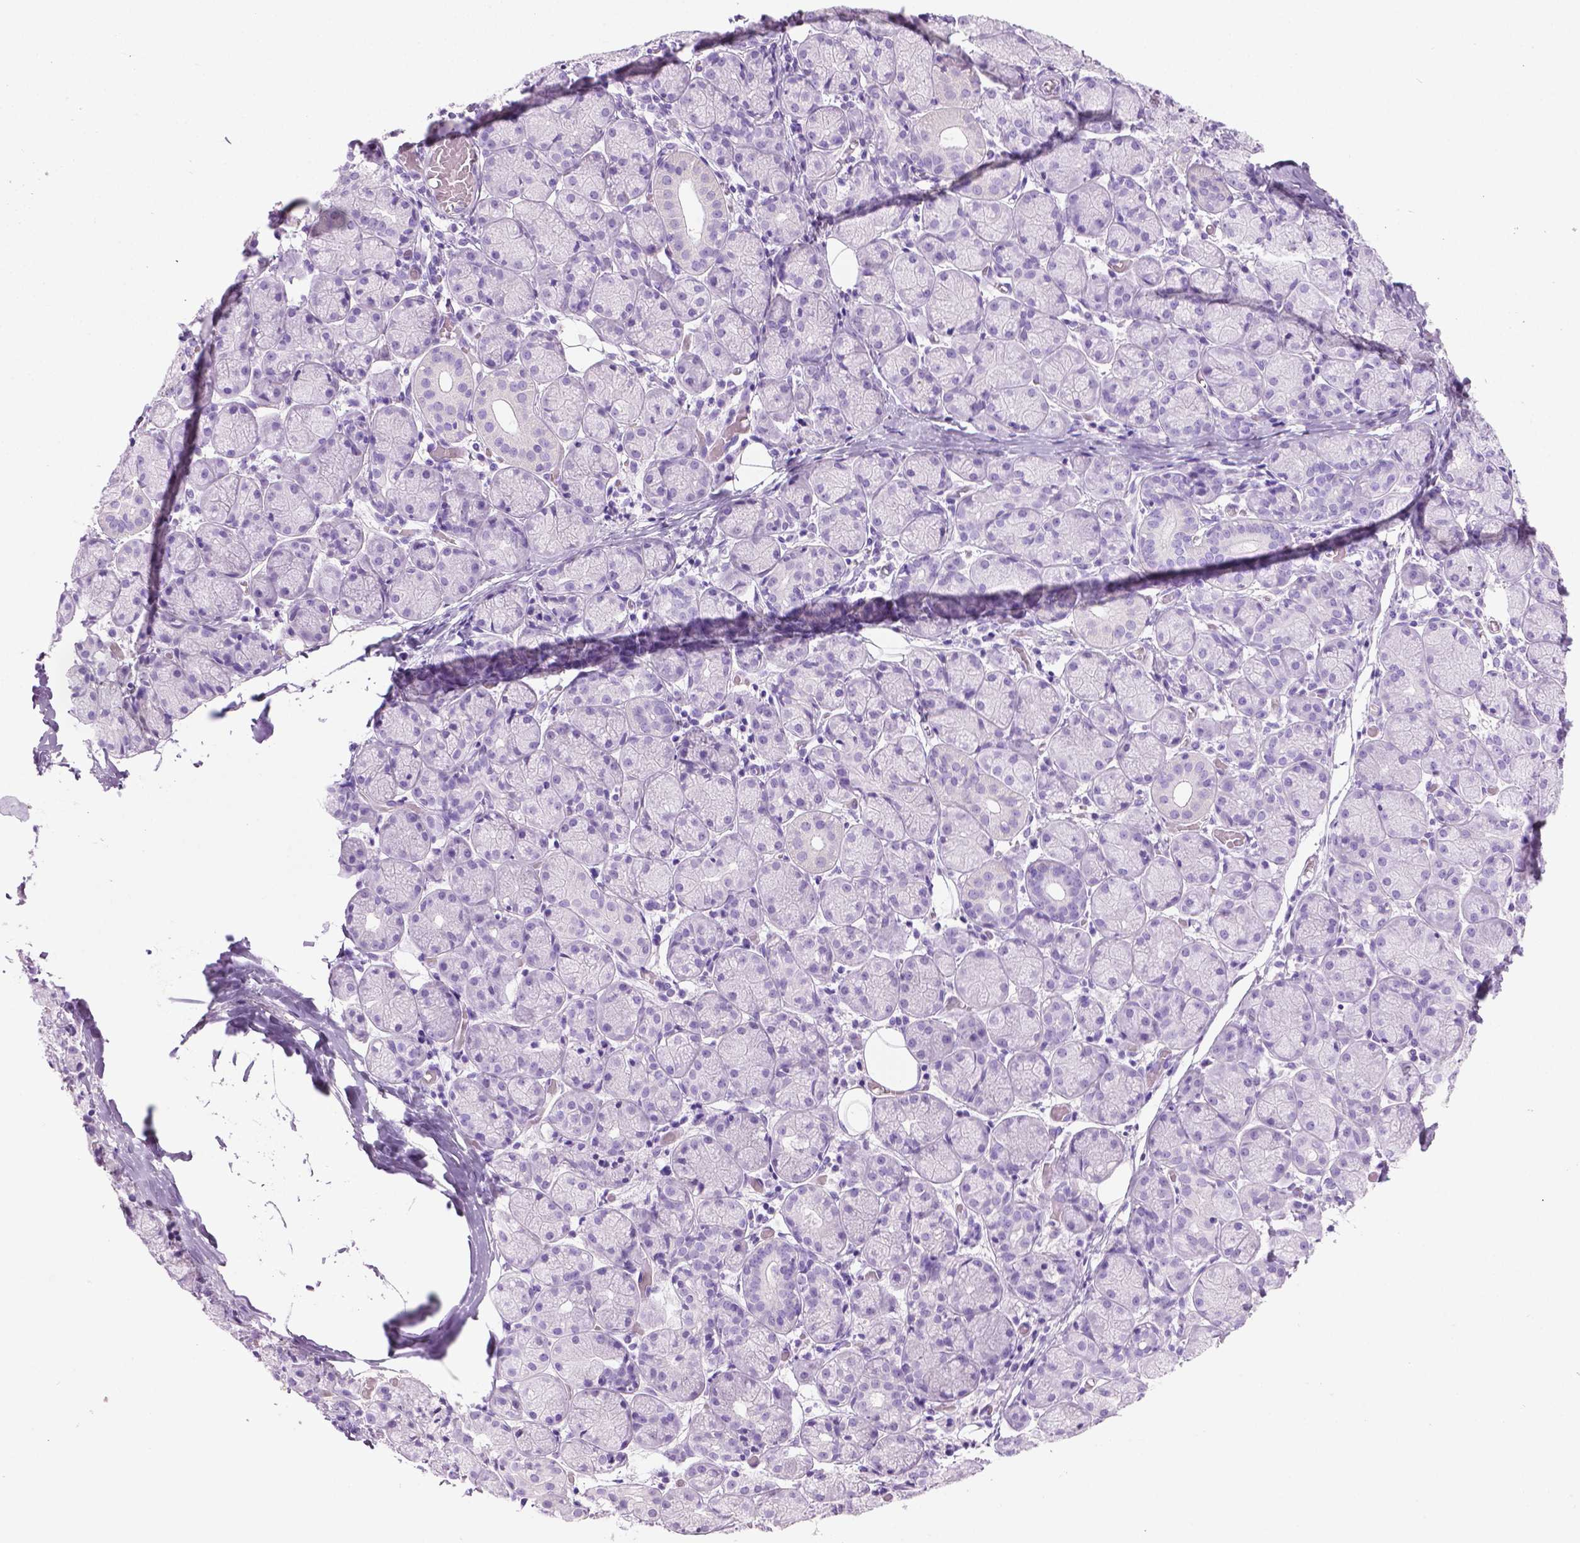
{"staining": {"intensity": "negative", "quantity": "none", "location": "none"}, "tissue": "salivary gland", "cell_type": "Glandular cells", "image_type": "normal", "snomed": [{"axis": "morphology", "description": "Normal tissue, NOS"}, {"axis": "topography", "description": "Salivary gland"}, {"axis": "topography", "description": "Peripheral nerve tissue"}], "caption": "Protein analysis of normal salivary gland displays no significant expression in glandular cells.", "gene": "LELP1", "patient": {"sex": "female", "age": 24}}